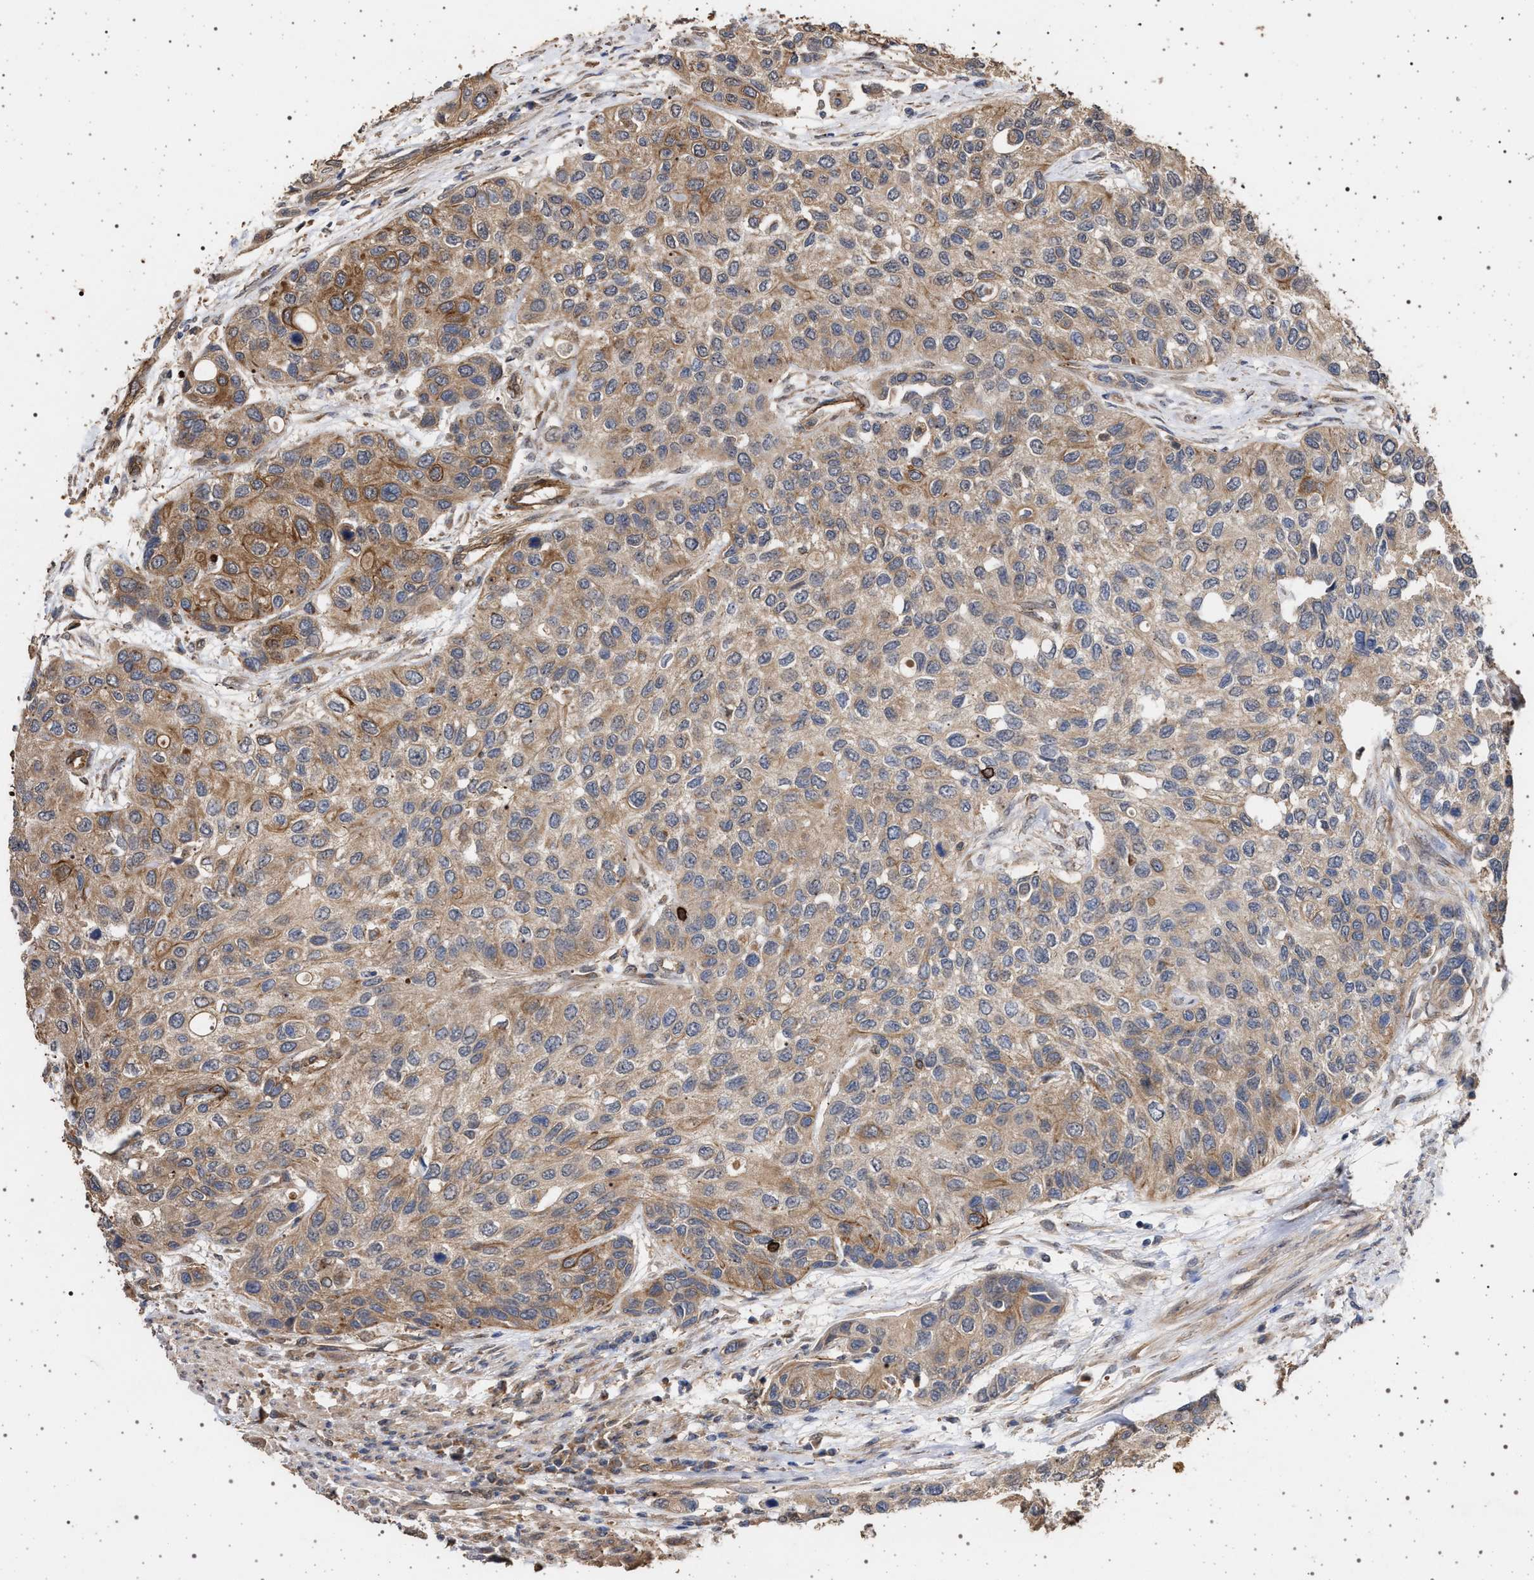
{"staining": {"intensity": "moderate", "quantity": ">75%", "location": "cytoplasmic/membranous"}, "tissue": "urothelial cancer", "cell_type": "Tumor cells", "image_type": "cancer", "snomed": [{"axis": "morphology", "description": "Urothelial carcinoma, High grade"}, {"axis": "topography", "description": "Urinary bladder"}], "caption": "This image demonstrates immunohistochemistry (IHC) staining of human urothelial cancer, with medium moderate cytoplasmic/membranous expression in approximately >75% of tumor cells.", "gene": "IFT20", "patient": {"sex": "female", "age": 56}}